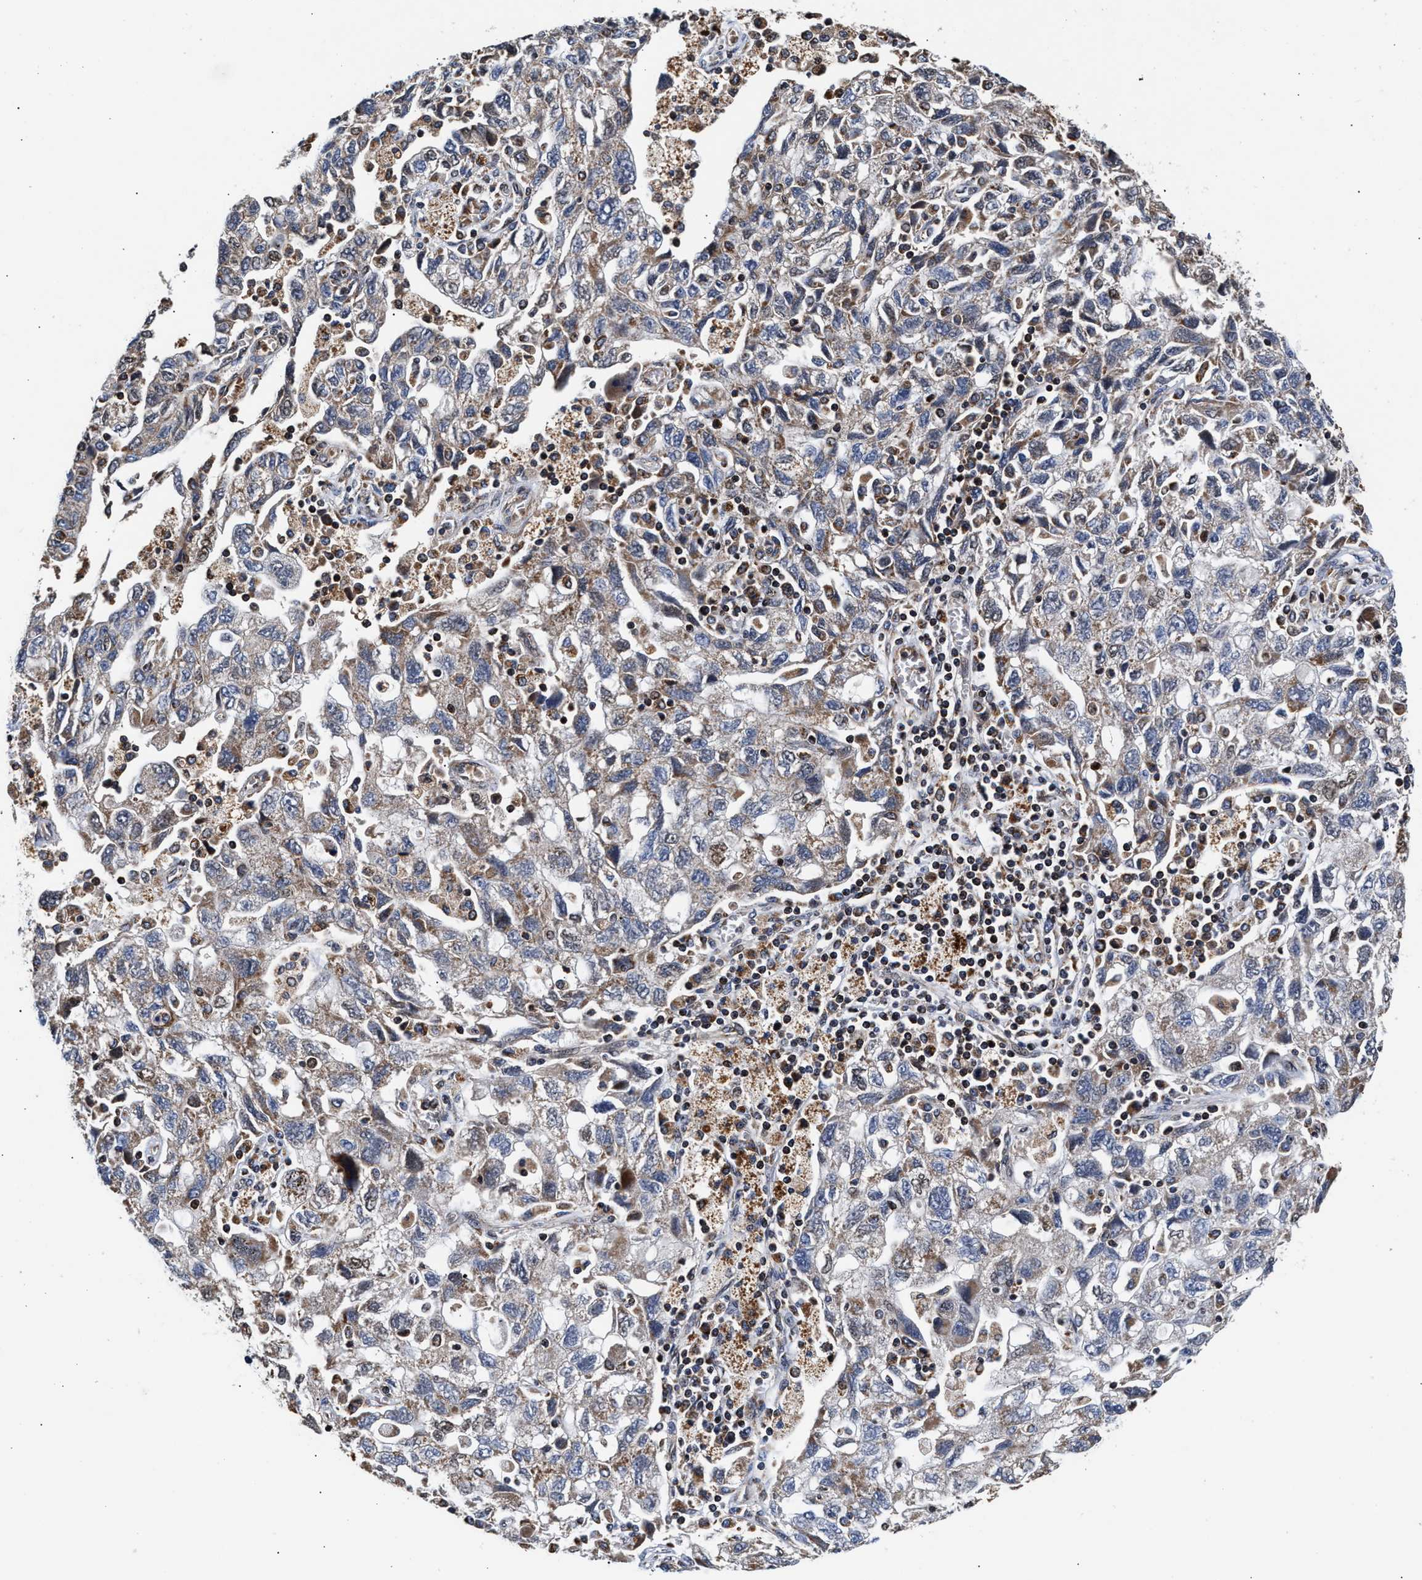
{"staining": {"intensity": "weak", "quantity": "<25%", "location": "cytoplasmic/membranous"}, "tissue": "ovarian cancer", "cell_type": "Tumor cells", "image_type": "cancer", "snomed": [{"axis": "morphology", "description": "Carcinoma, NOS"}, {"axis": "morphology", "description": "Cystadenocarcinoma, serous, NOS"}, {"axis": "topography", "description": "Ovary"}], "caption": "Tumor cells are negative for brown protein staining in serous cystadenocarcinoma (ovarian). (DAB (3,3'-diaminobenzidine) immunohistochemistry with hematoxylin counter stain).", "gene": "SGK1", "patient": {"sex": "female", "age": 69}}